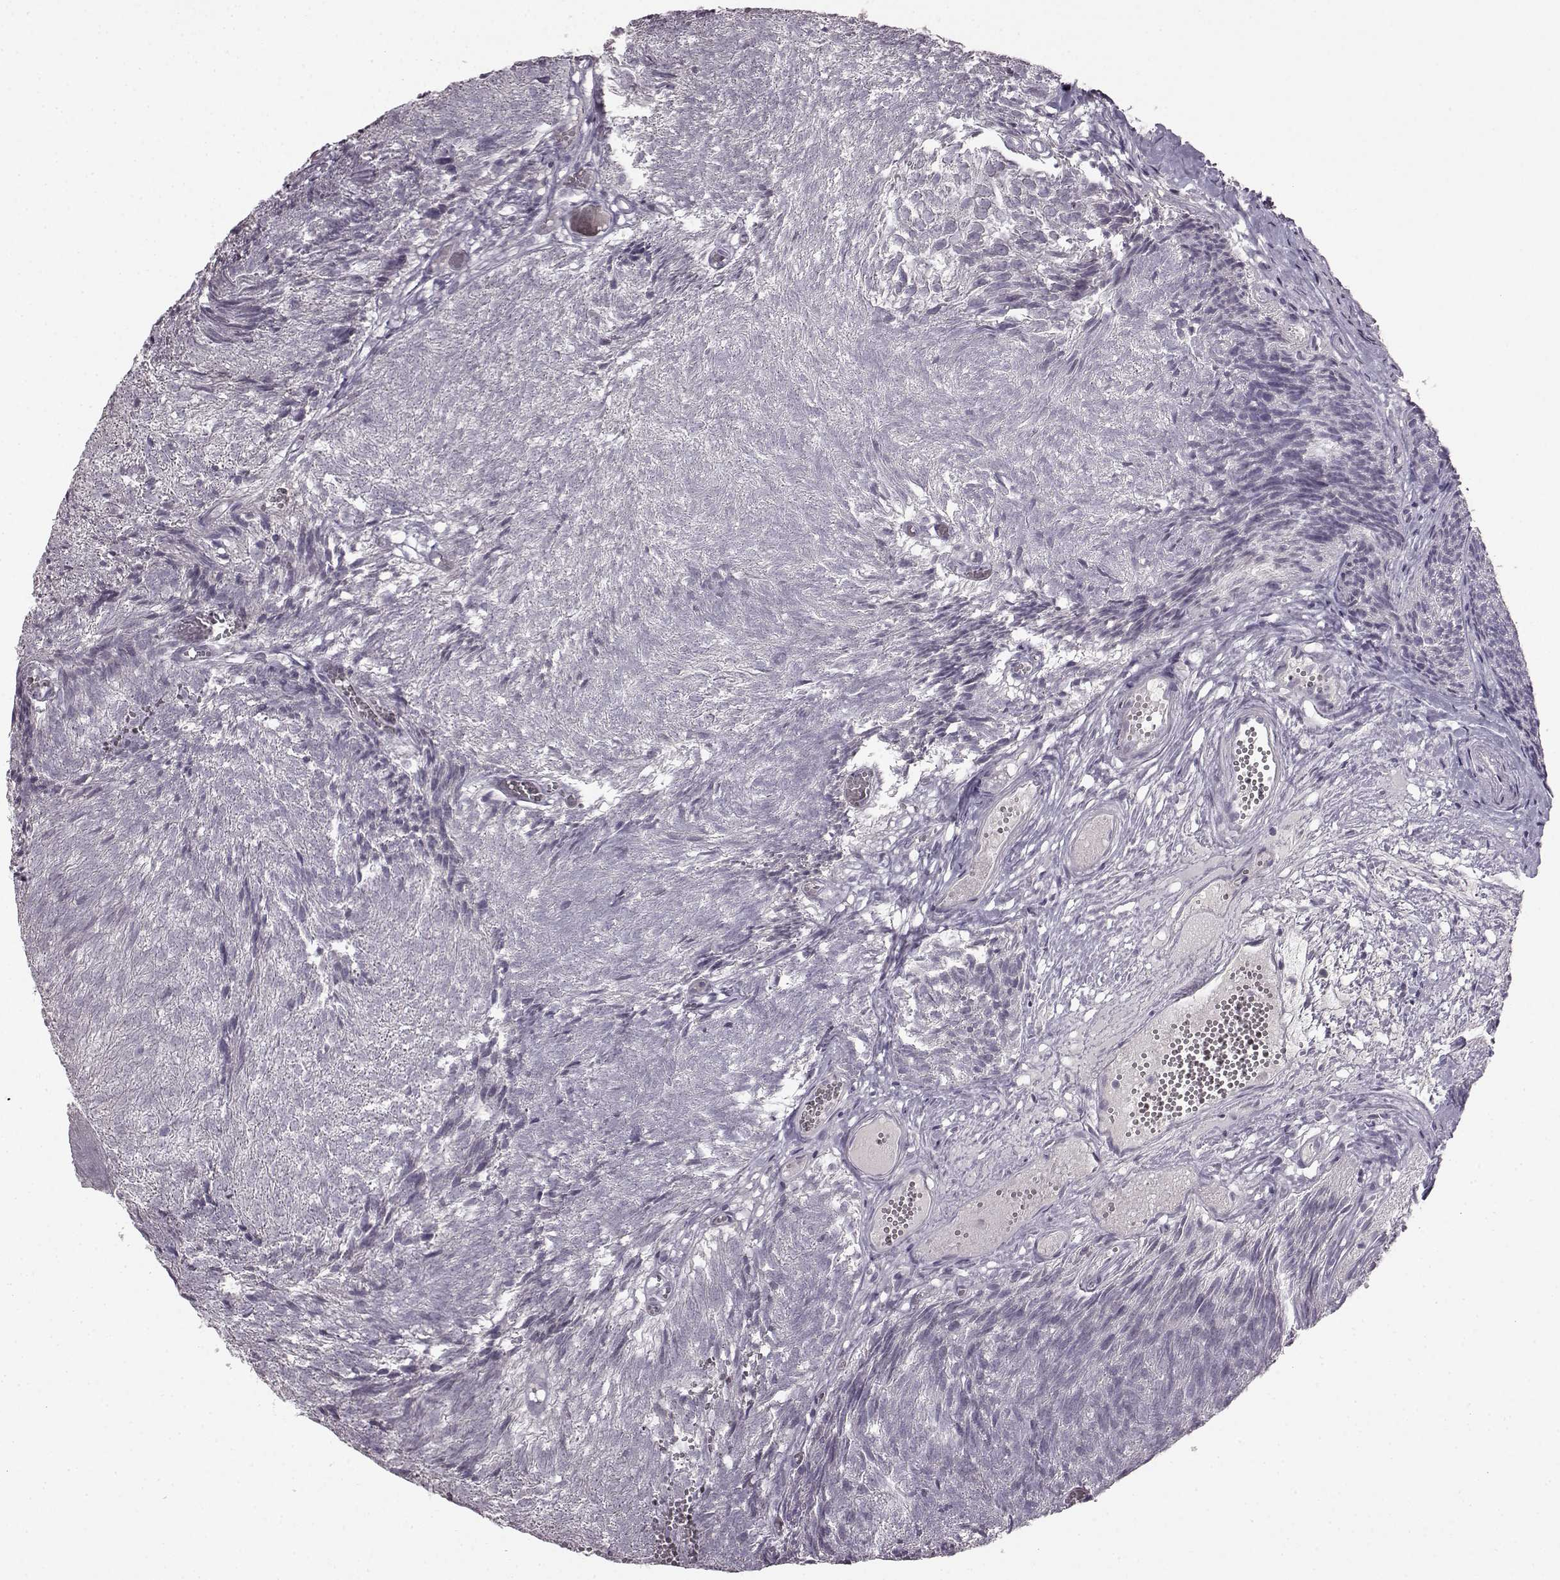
{"staining": {"intensity": "negative", "quantity": "none", "location": "none"}, "tissue": "urothelial cancer", "cell_type": "Tumor cells", "image_type": "cancer", "snomed": [{"axis": "morphology", "description": "Urothelial carcinoma, Low grade"}, {"axis": "topography", "description": "Urinary bladder"}], "caption": "DAB immunohistochemical staining of human urothelial cancer exhibits no significant staining in tumor cells.", "gene": "LHB", "patient": {"sex": "male", "age": 77}}